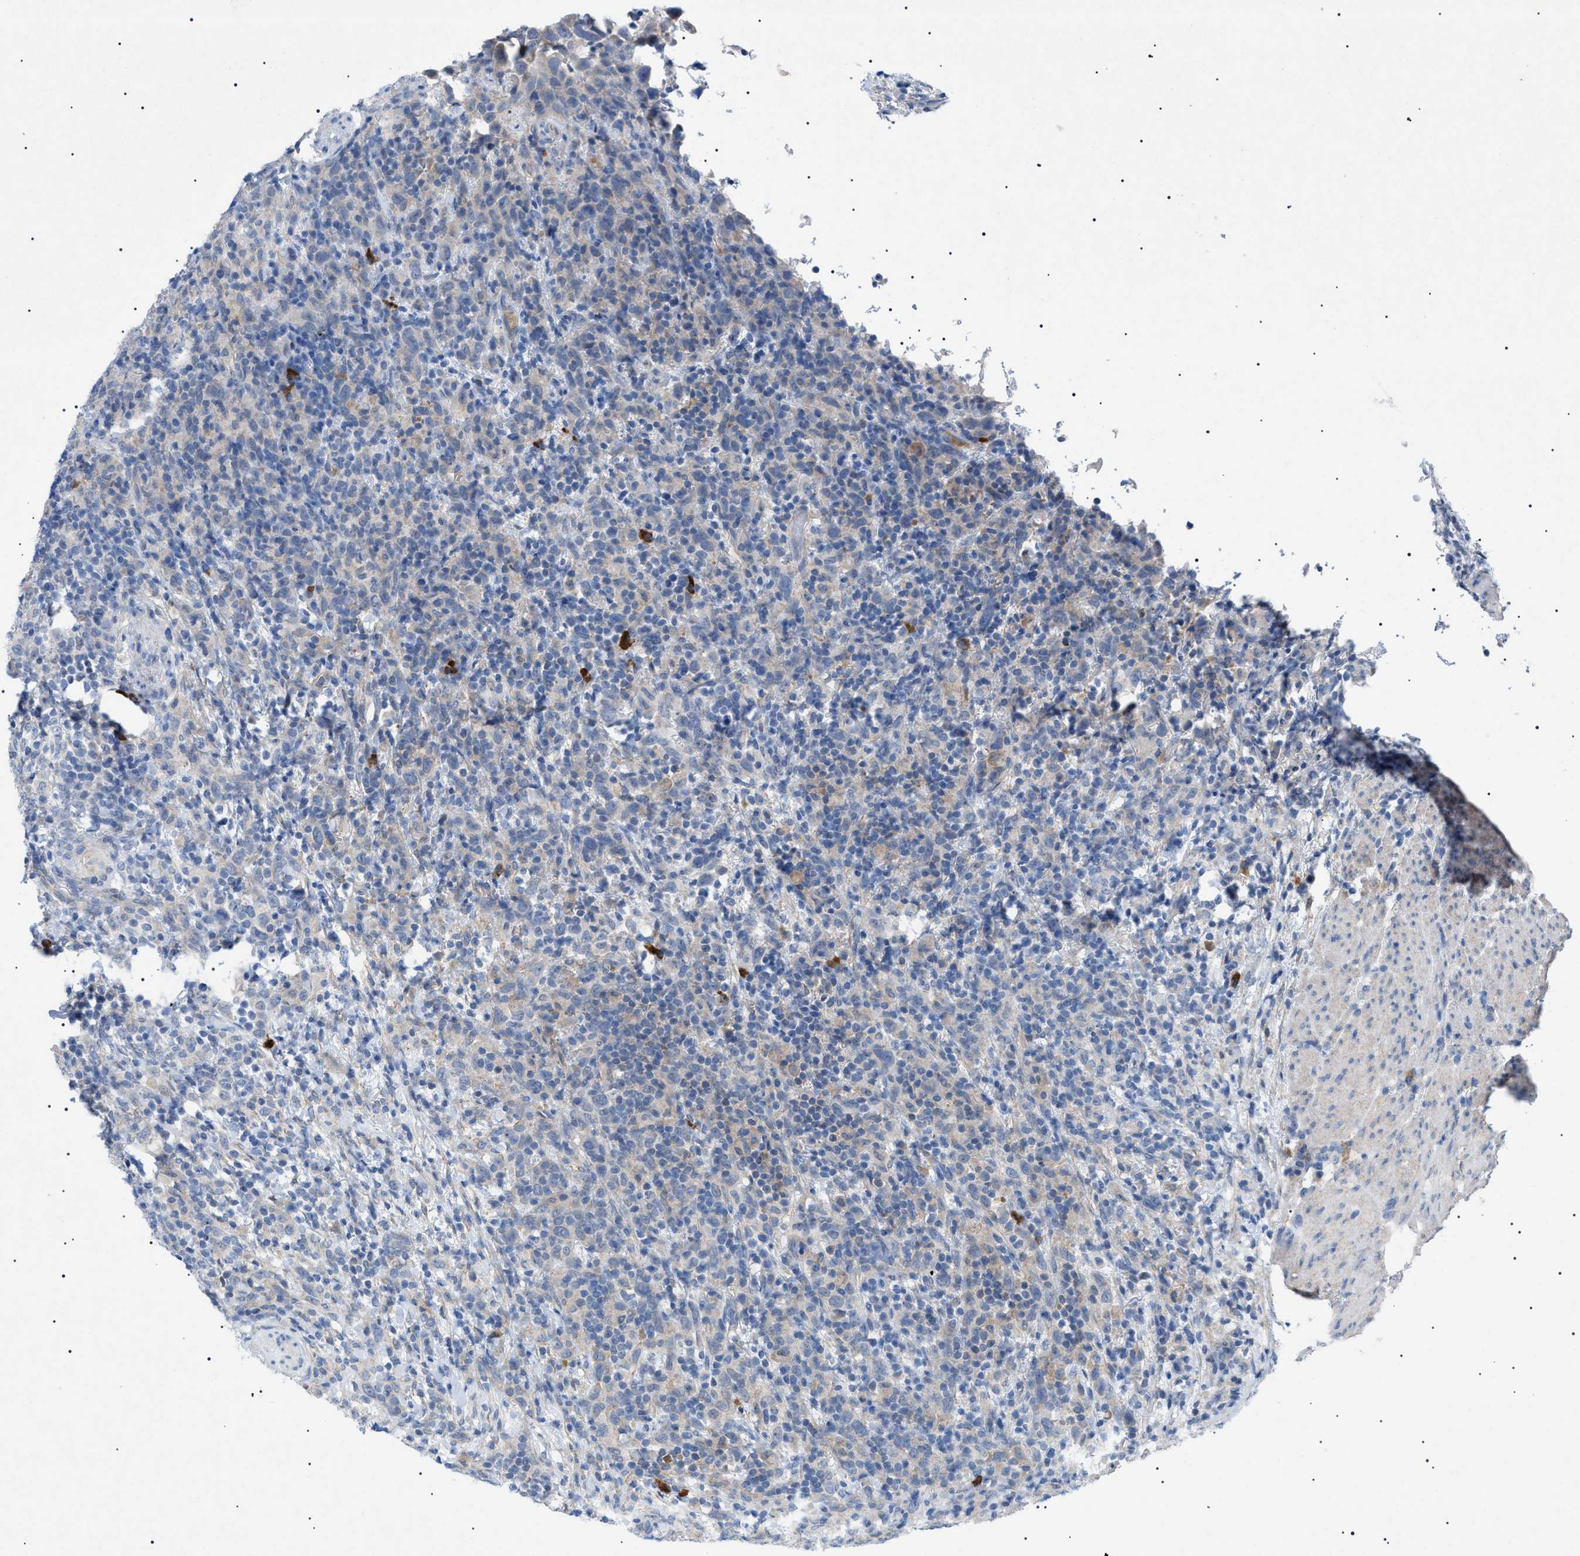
{"staining": {"intensity": "negative", "quantity": "none", "location": "none"}, "tissue": "urothelial cancer", "cell_type": "Tumor cells", "image_type": "cancer", "snomed": [{"axis": "morphology", "description": "Urothelial carcinoma, High grade"}, {"axis": "topography", "description": "Urinary bladder"}], "caption": "Immunohistochemistry of urothelial cancer demonstrates no expression in tumor cells.", "gene": "ADAMTS1", "patient": {"sex": "male", "age": 61}}